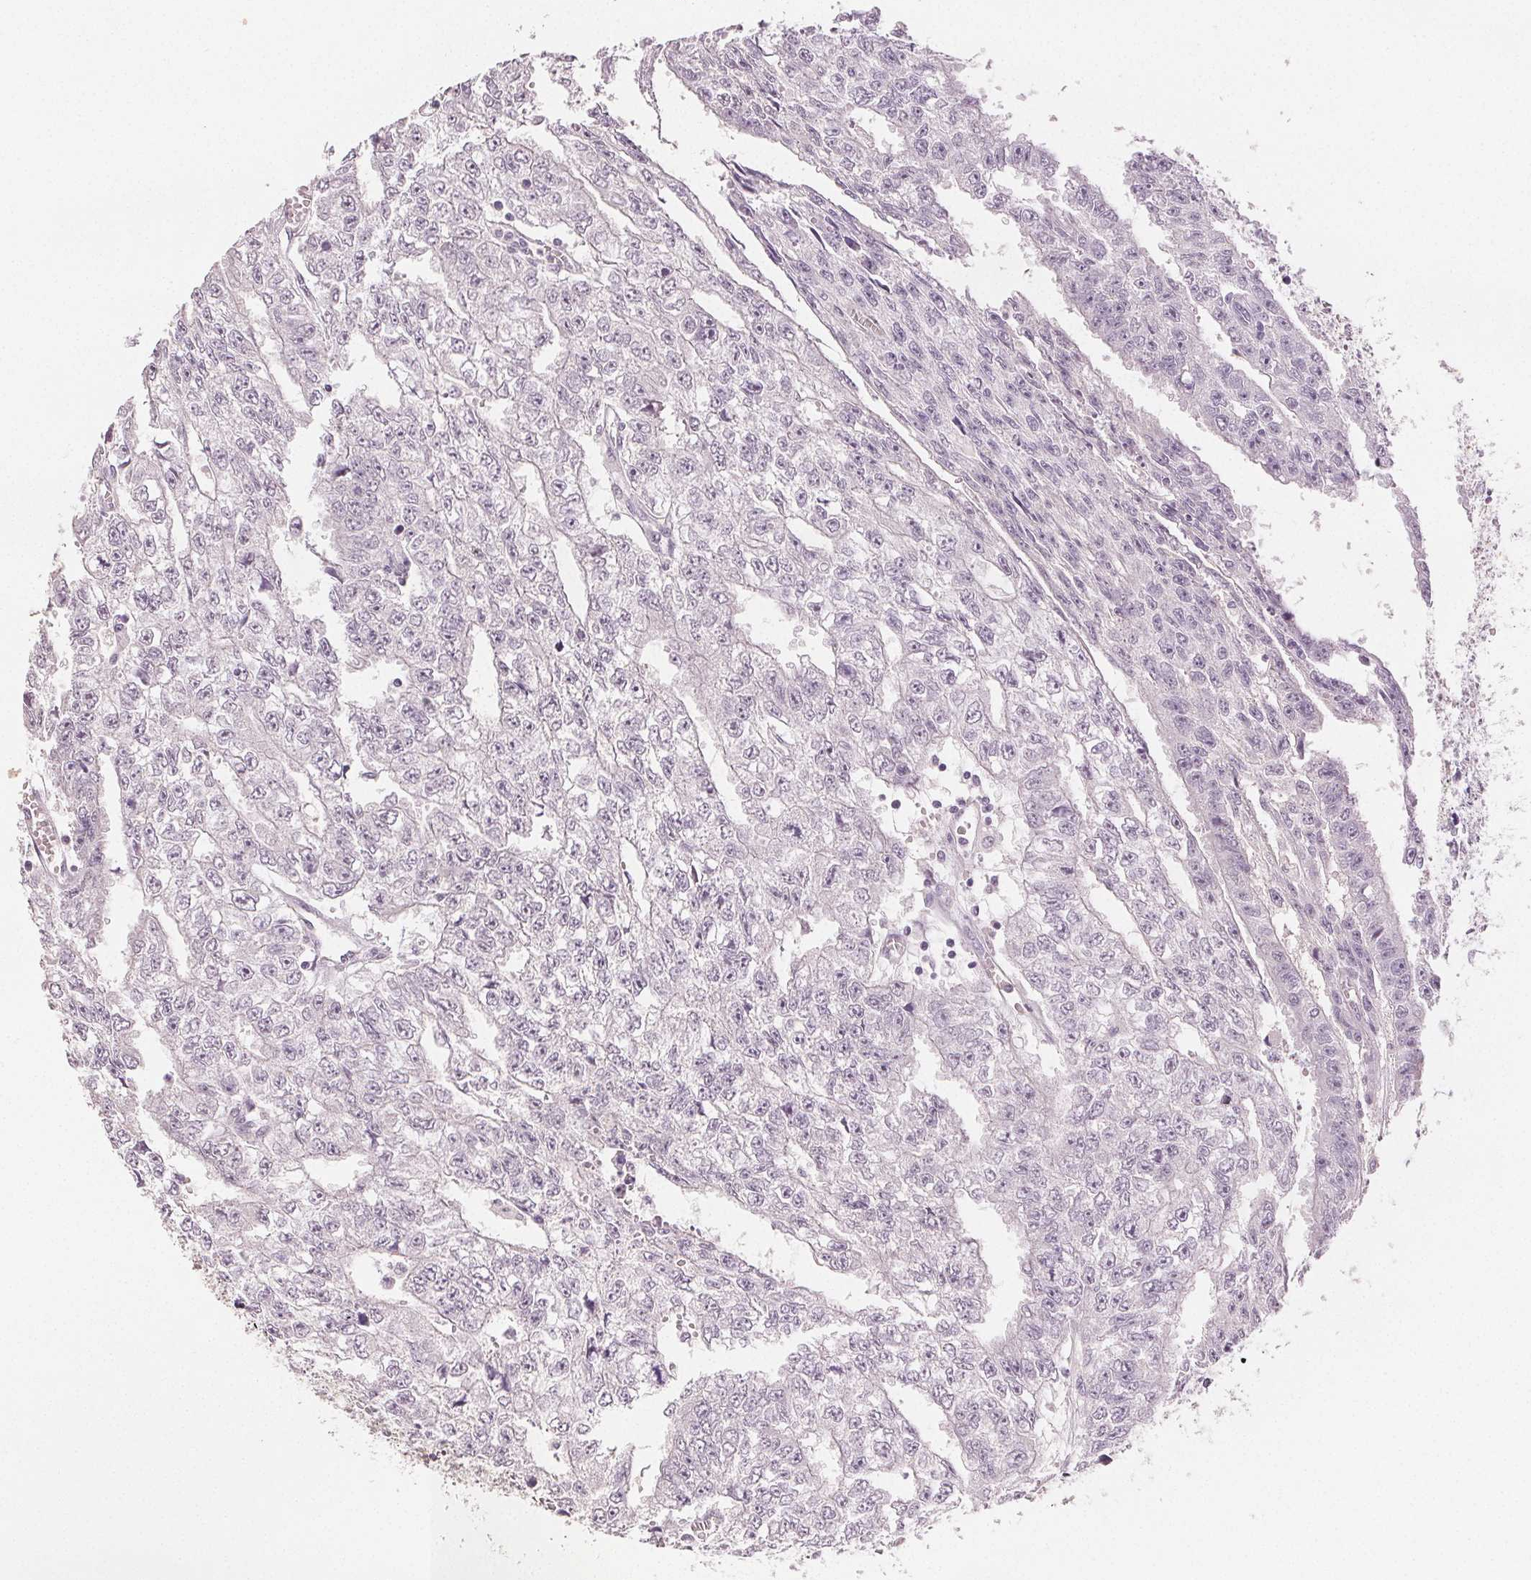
{"staining": {"intensity": "negative", "quantity": "none", "location": "none"}, "tissue": "testis cancer", "cell_type": "Tumor cells", "image_type": "cancer", "snomed": [{"axis": "morphology", "description": "Carcinoma, Embryonal, NOS"}, {"axis": "morphology", "description": "Teratoma, malignant, NOS"}, {"axis": "topography", "description": "Testis"}], "caption": "Micrograph shows no protein staining in tumor cells of testis cancer (embryonal carcinoma) tissue.", "gene": "SCGN", "patient": {"sex": "male", "age": 24}}